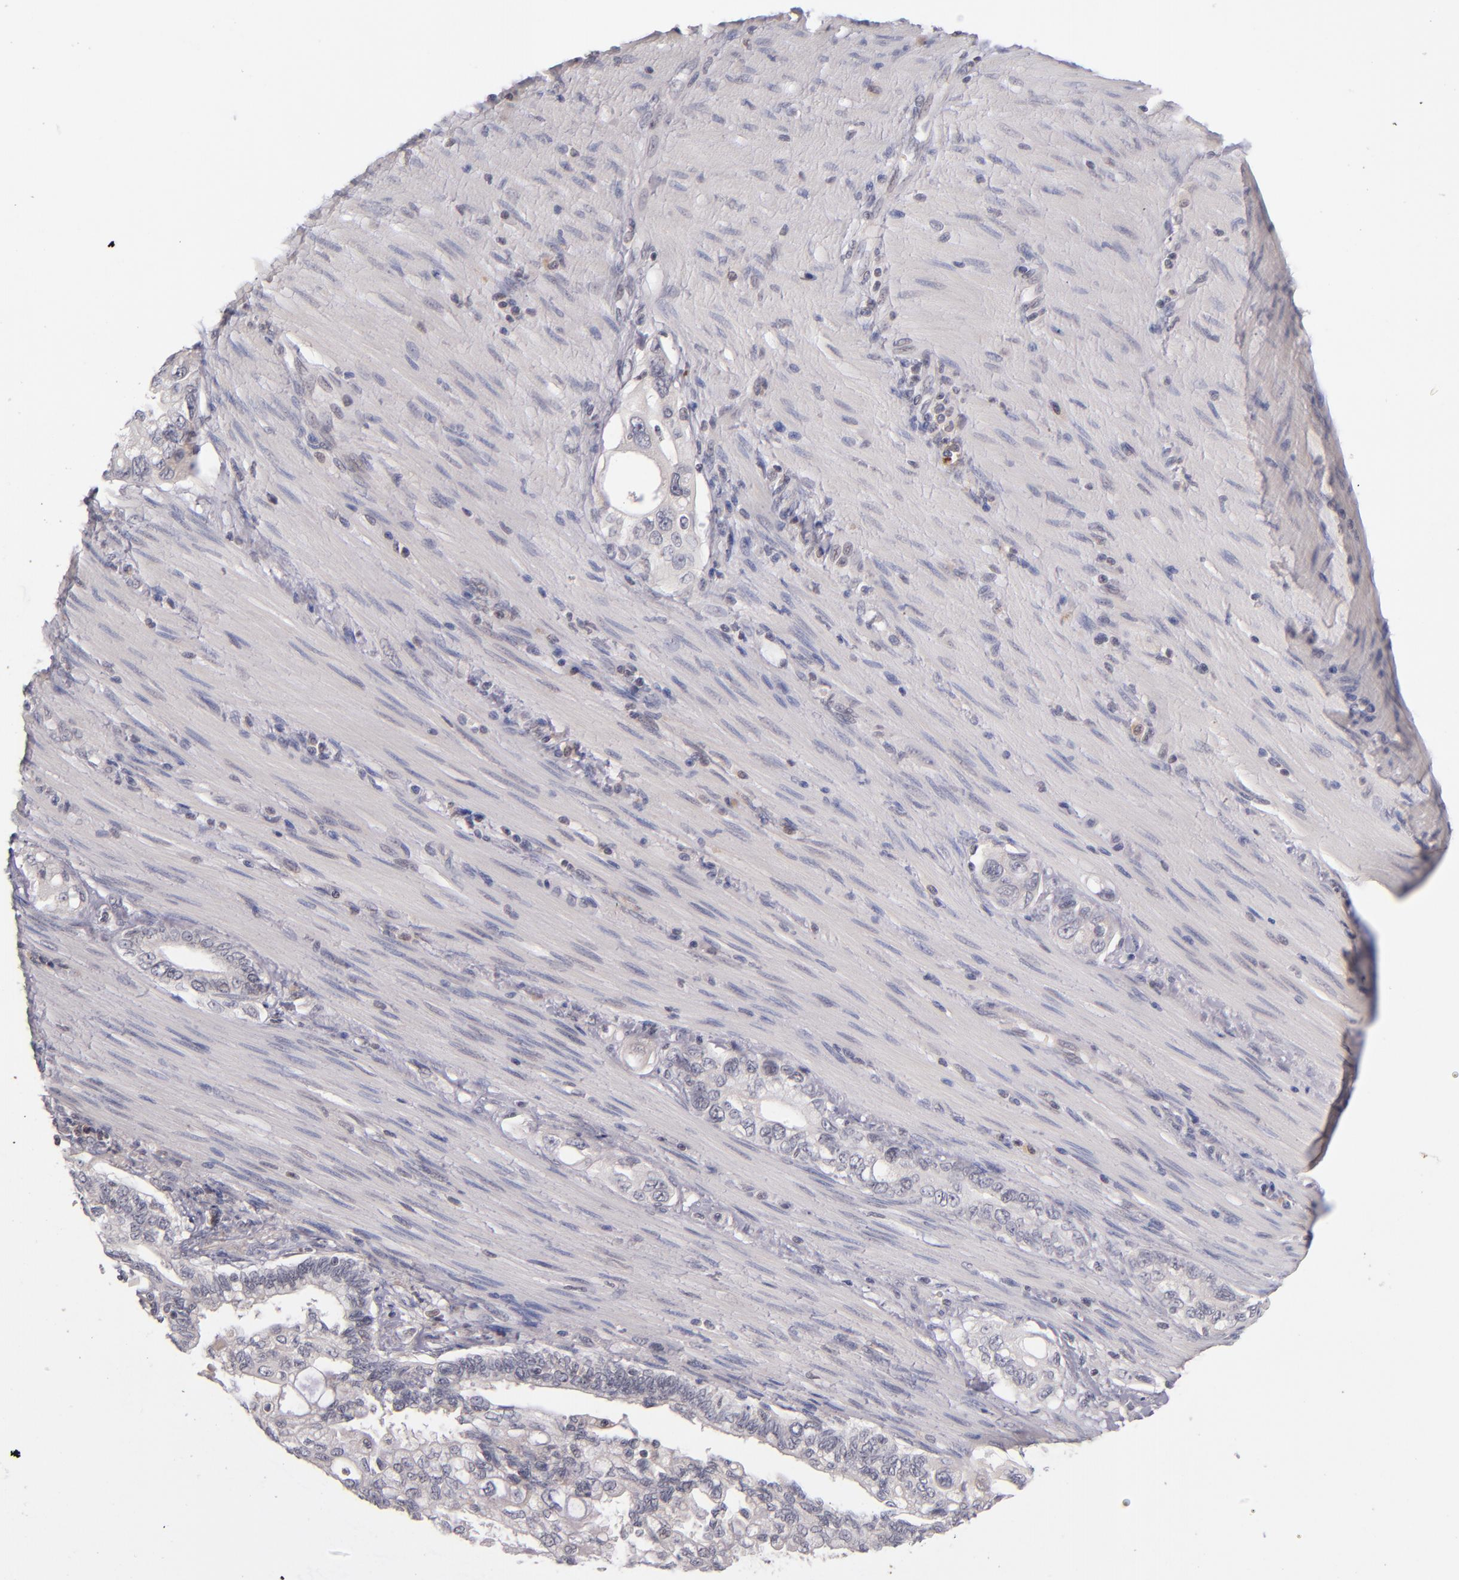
{"staining": {"intensity": "negative", "quantity": "none", "location": "none"}, "tissue": "pancreatic cancer", "cell_type": "Tumor cells", "image_type": "cancer", "snomed": [{"axis": "morphology", "description": "Normal tissue, NOS"}, {"axis": "topography", "description": "Pancreas"}], "caption": "An immunohistochemistry micrograph of pancreatic cancer is shown. There is no staining in tumor cells of pancreatic cancer. Brightfield microscopy of immunohistochemistry (IHC) stained with DAB (3,3'-diaminobenzidine) (brown) and hematoxylin (blue), captured at high magnification.", "gene": "TSC2", "patient": {"sex": "male", "age": 42}}